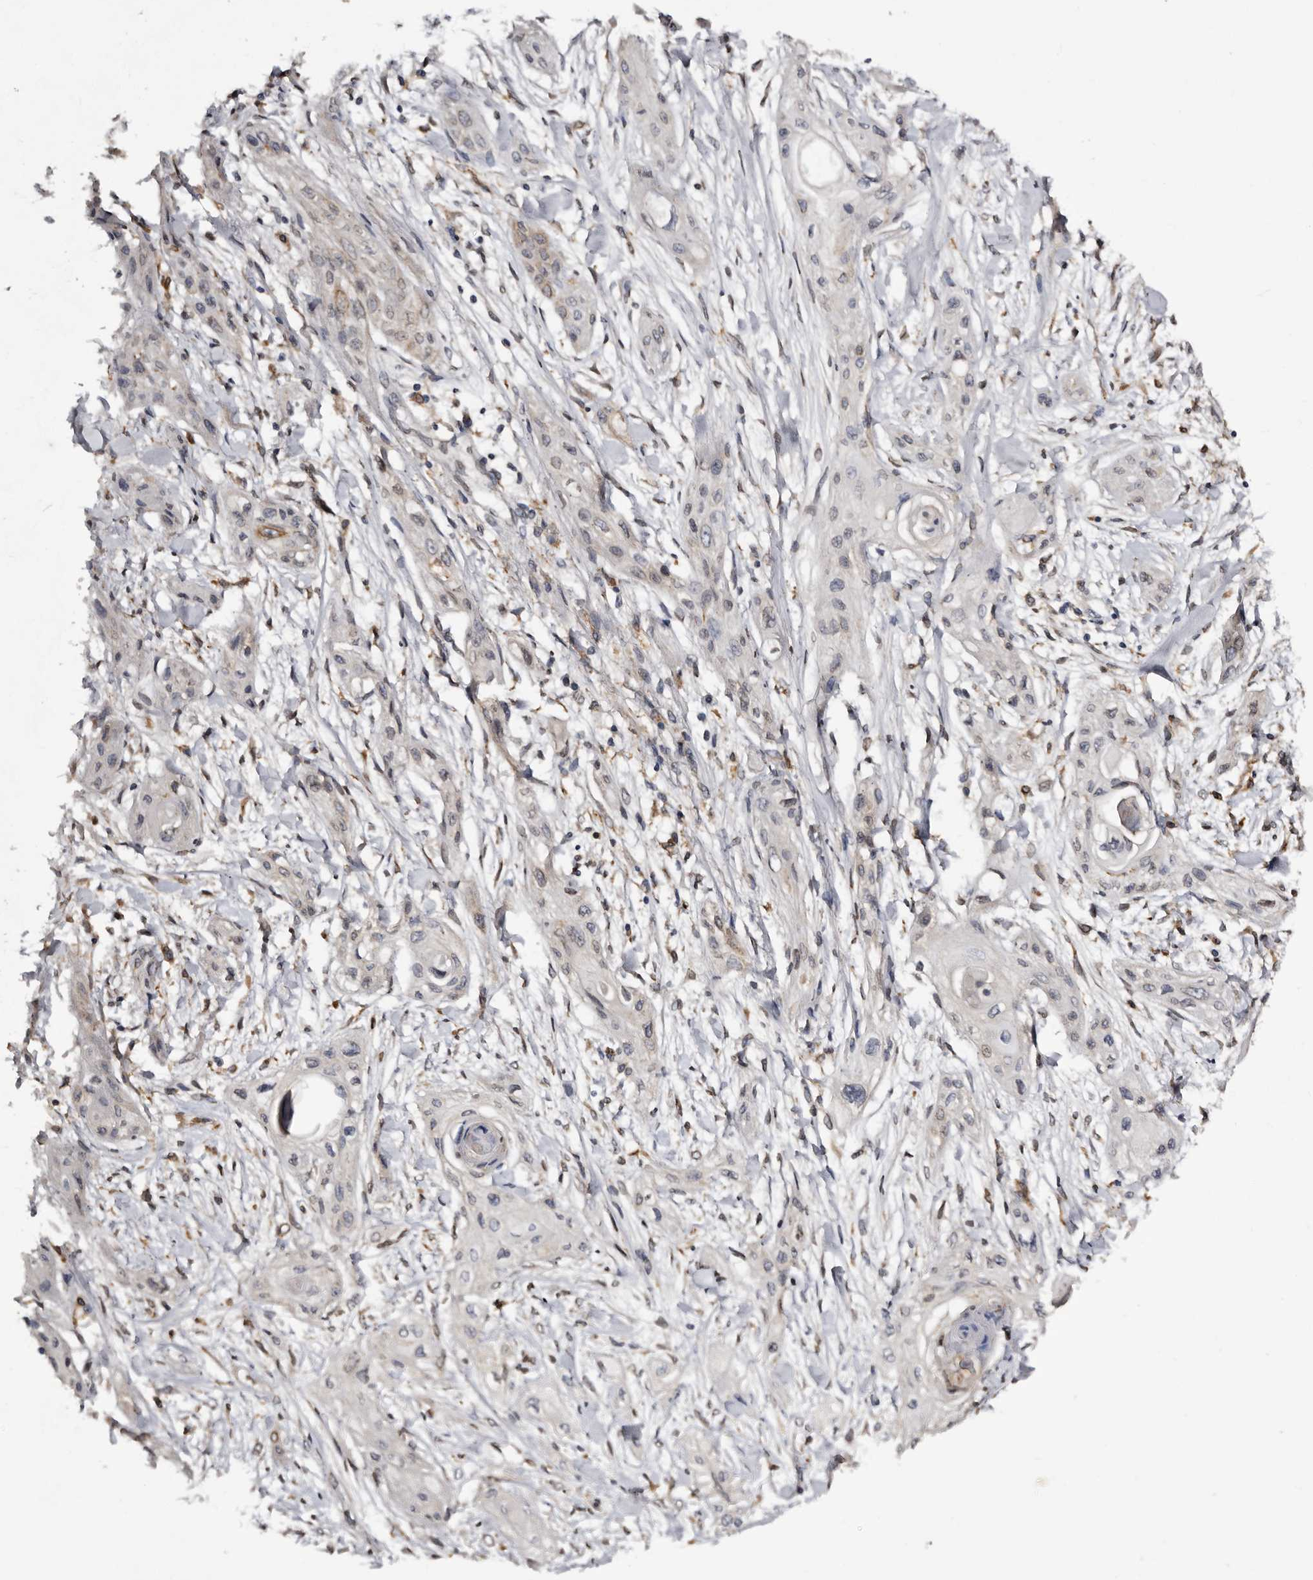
{"staining": {"intensity": "negative", "quantity": "none", "location": "none"}, "tissue": "lung cancer", "cell_type": "Tumor cells", "image_type": "cancer", "snomed": [{"axis": "morphology", "description": "Squamous cell carcinoma, NOS"}, {"axis": "topography", "description": "Lung"}], "caption": "Tumor cells show no significant protein staining in squamous cell carcinoma (lung).", "gene": "INKA2", "patient": {"sex": "female", "age": 47}}